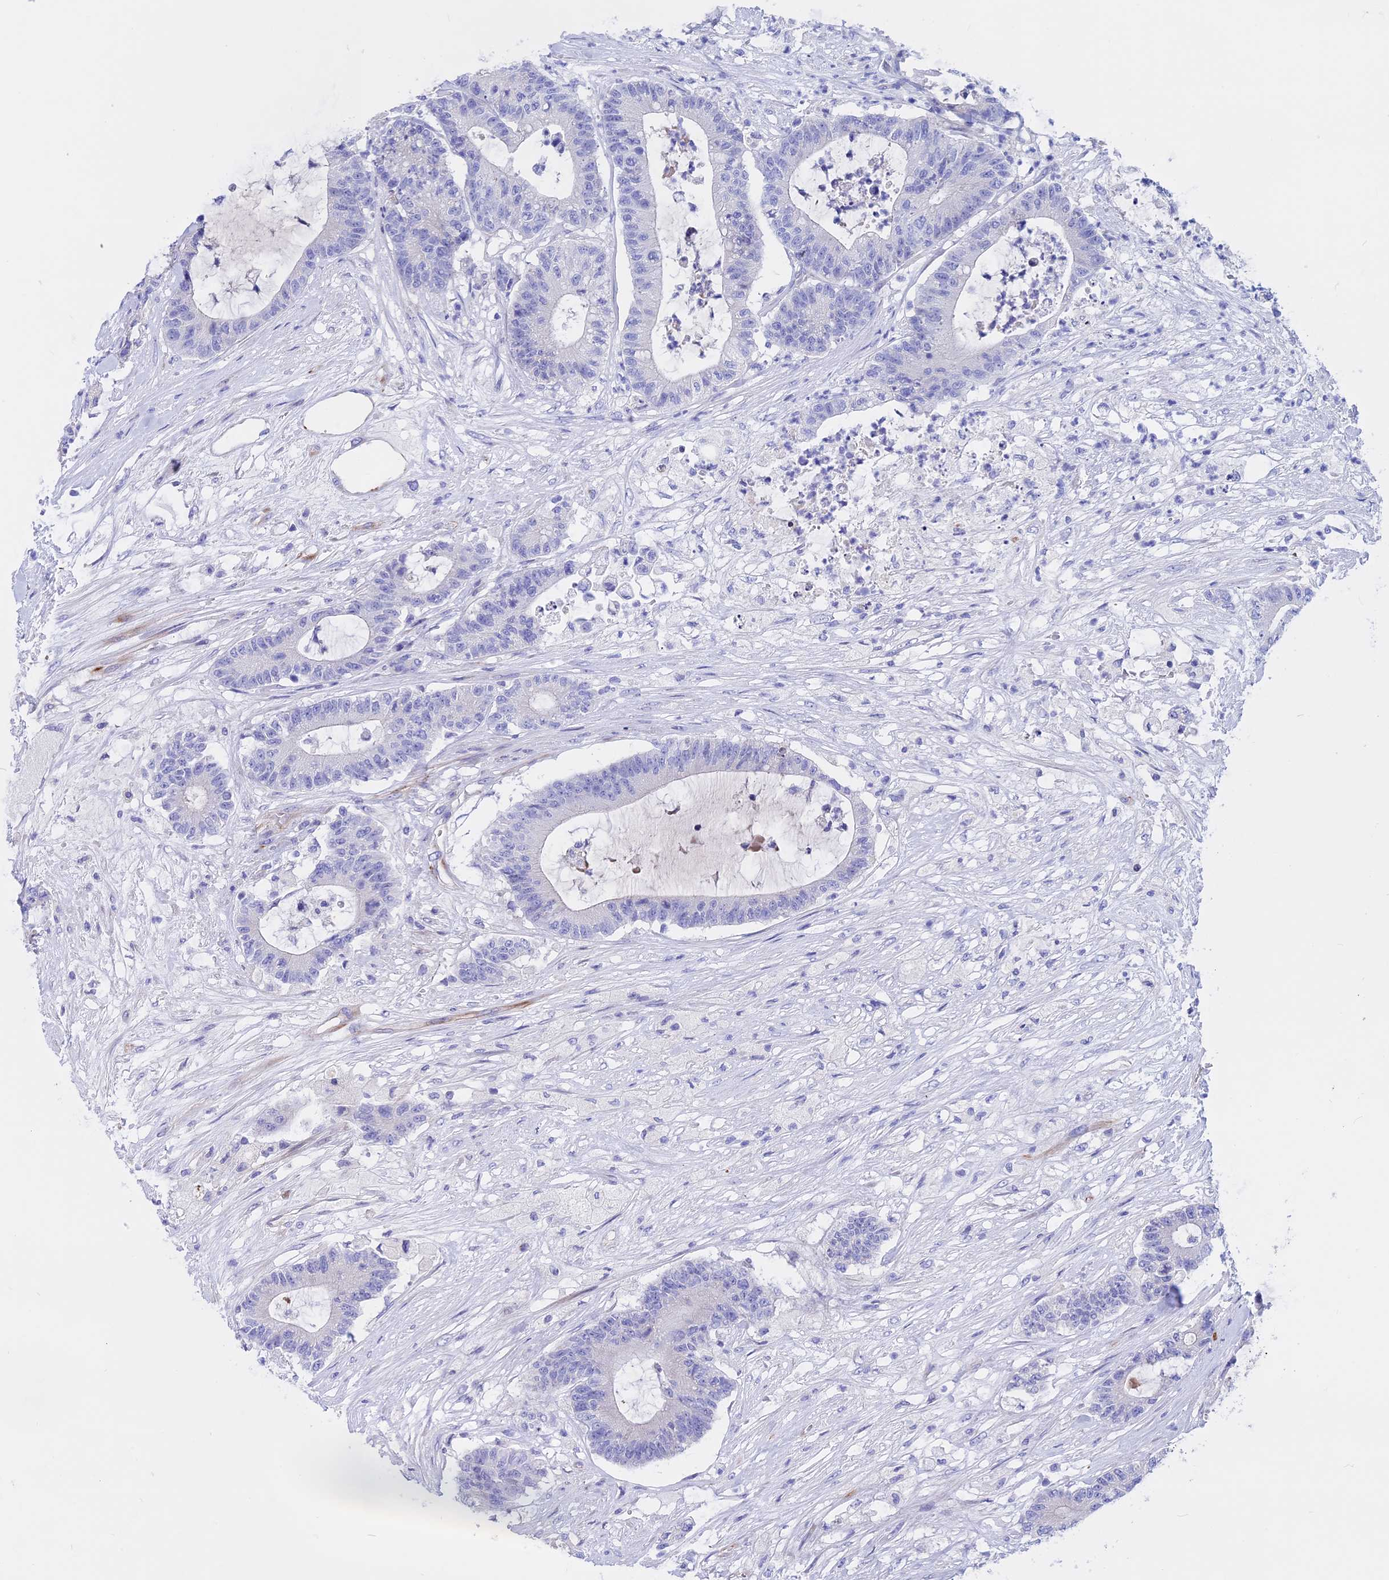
{"staining": {"intensity": "negative", "quantity": "none", "location": "none"}, "tissue": "colorectal cancer", "cell_type": "Tumor cells", "image_type": "cancer", "snomed": [{"axis": "morphology", "description": "Adenocarcinoma, NOS"}, {"axis": "topography", "description": "Colon"}], "caption": "DAB (3,3'-diaminobenzidine) immunohistochemical staining of colorectal cancer demonstrates no significant staining in tumor cells.", "gene": "TMEM138", "patient": {"sex": "female", "age": 84}}